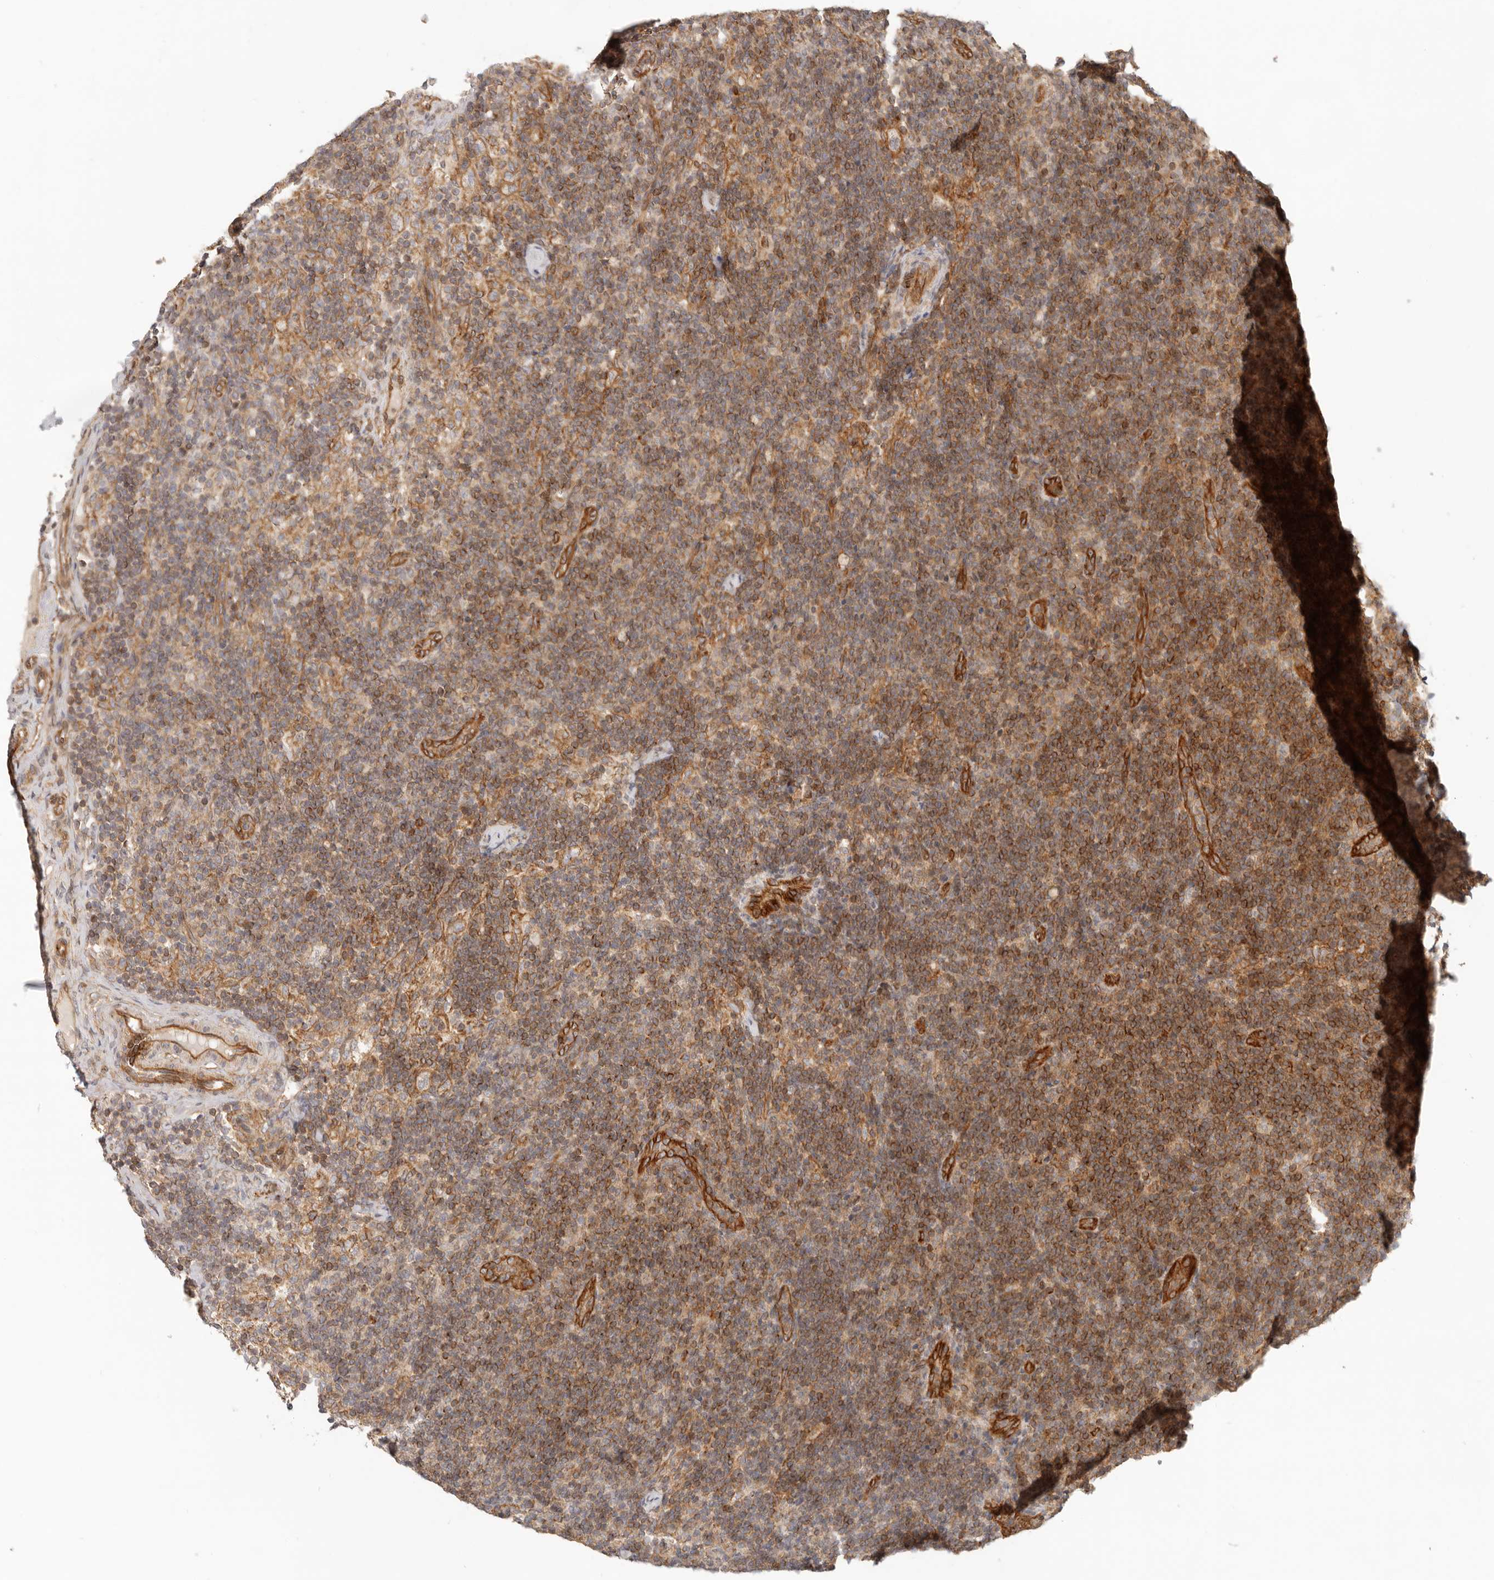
{"staining": {"intensity": "moderate", "quantity": "<25%", "location": "cytoplasmic/membranous"}, "tissue": "lymph node", "cell_type": "Germinal center cells", "image_type": "normal", "snomed": [{"axis": "morphology", "description": "Normal tissue, NOS"}, {"axis": "topography", "description": "Lymph node"}], "caption": "Lymph node stained with DAB immunohistochemistry exhibits low levels of moderate cytoplasmic/membranous expression in approximately <25% of germinal center cells. (Brightfield microscopy of DAB IHC at high magnification).", "gene": "UFSP1", "patient": {"sex": "female", "age": 22}}